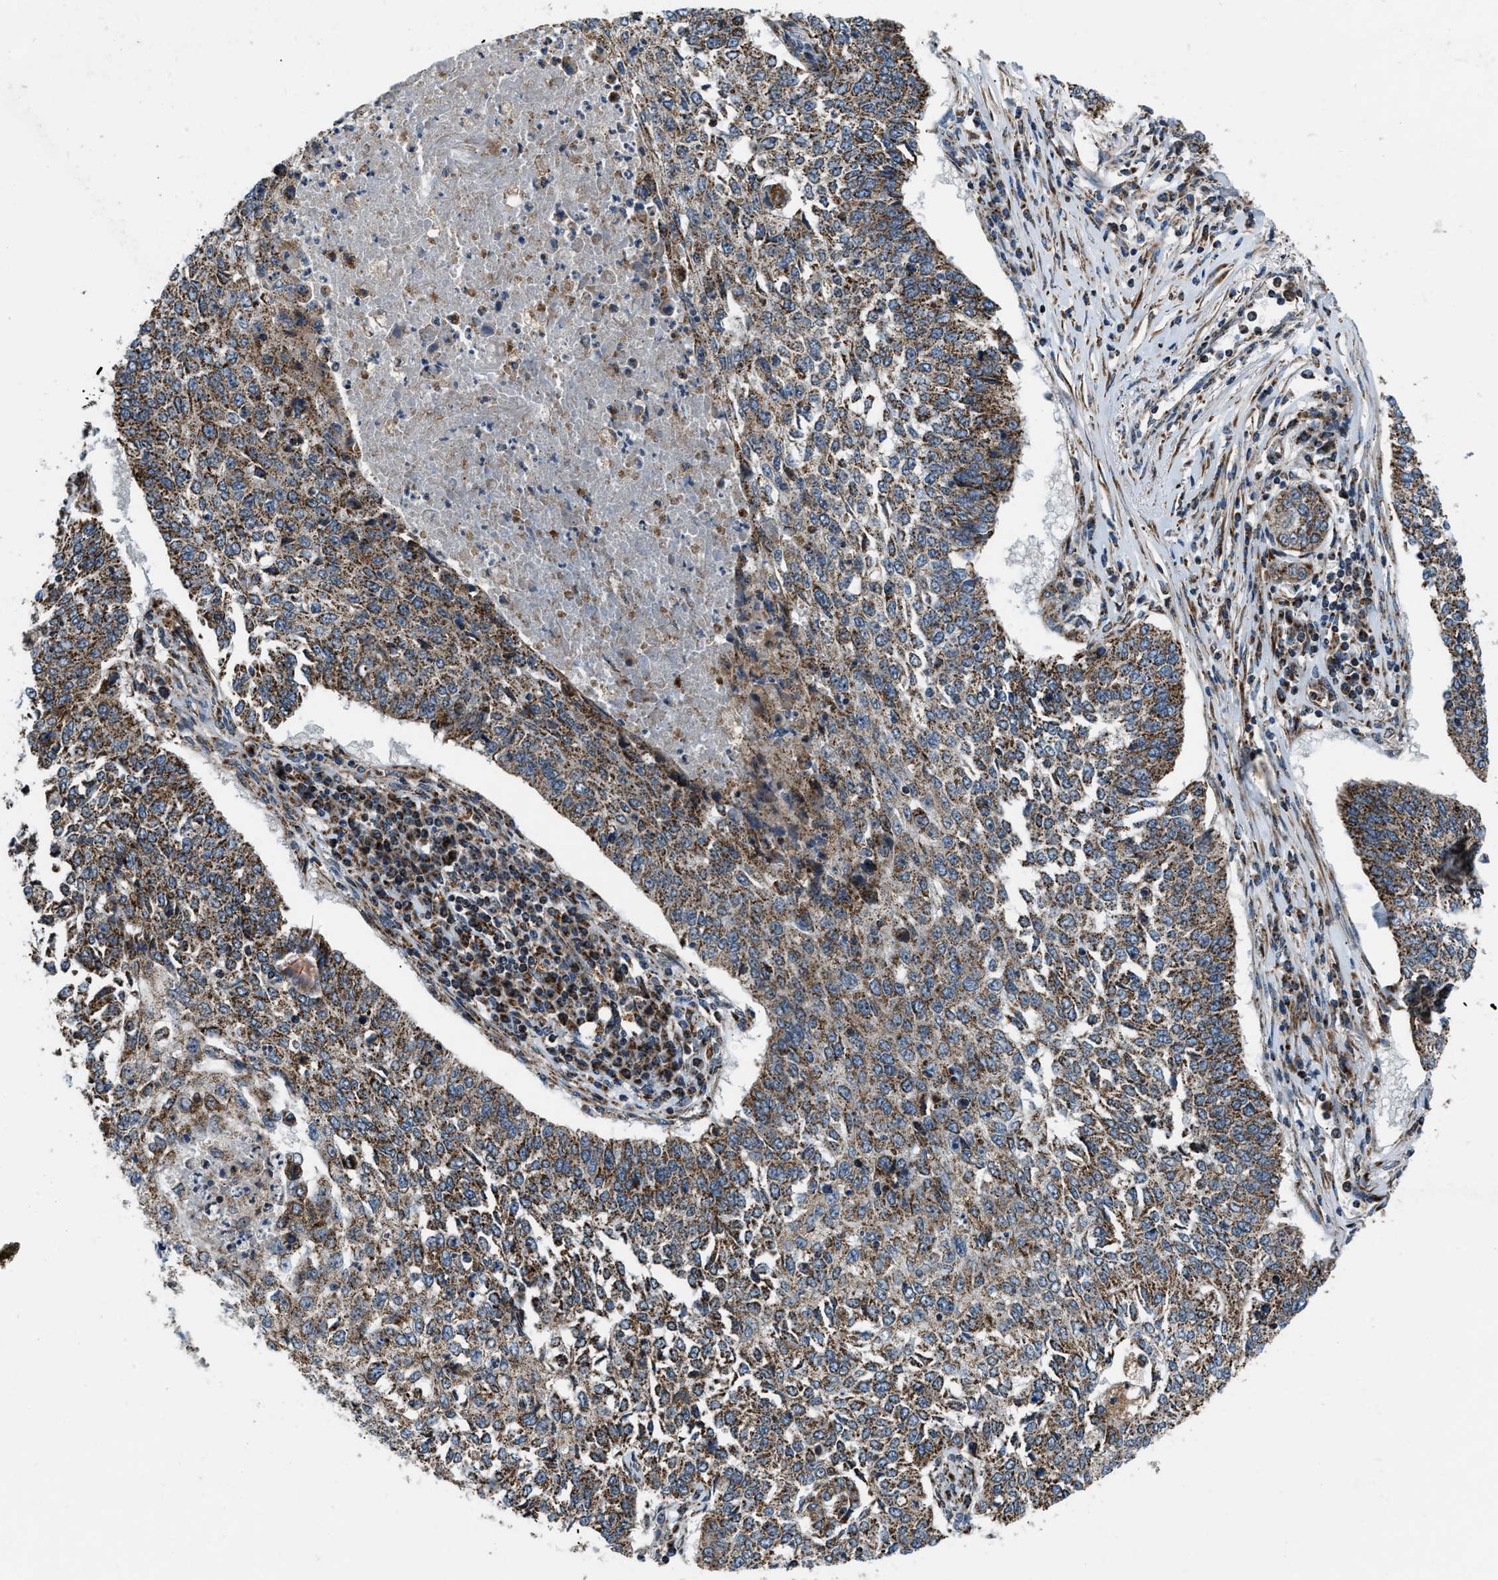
{"staining": {"intensity": "moderate", "quantity": ">75%", "location": "cytoplasmic/membranous"}, "tissue": "lung cancer", "cell_type": "Tumor cells", "image_type": "cancer", "snomed": [{"axis": "morphology", "description": "Normal tissue, NOS"}, {"axis": "morphology", "description": "Squamous cell carcinoma, NOS"}, {"axis": "topography", "description": "Cartilage tissue"}, {"axis": "topography", "description": "Bronchus"}, {"axis": "topography", "description": "Lung"}], "caption": "This micrograph shows lung cancer (squamous cell carcinoma) stained with immunohistochemistry to label a protein in brown. The cytoplasmic/membranous of tumor cells show moderate positivity for the protein. Nuclei are counter-stained blue.", "gene": "GSDME", "patient": {"sex": "female", "age": 49}}